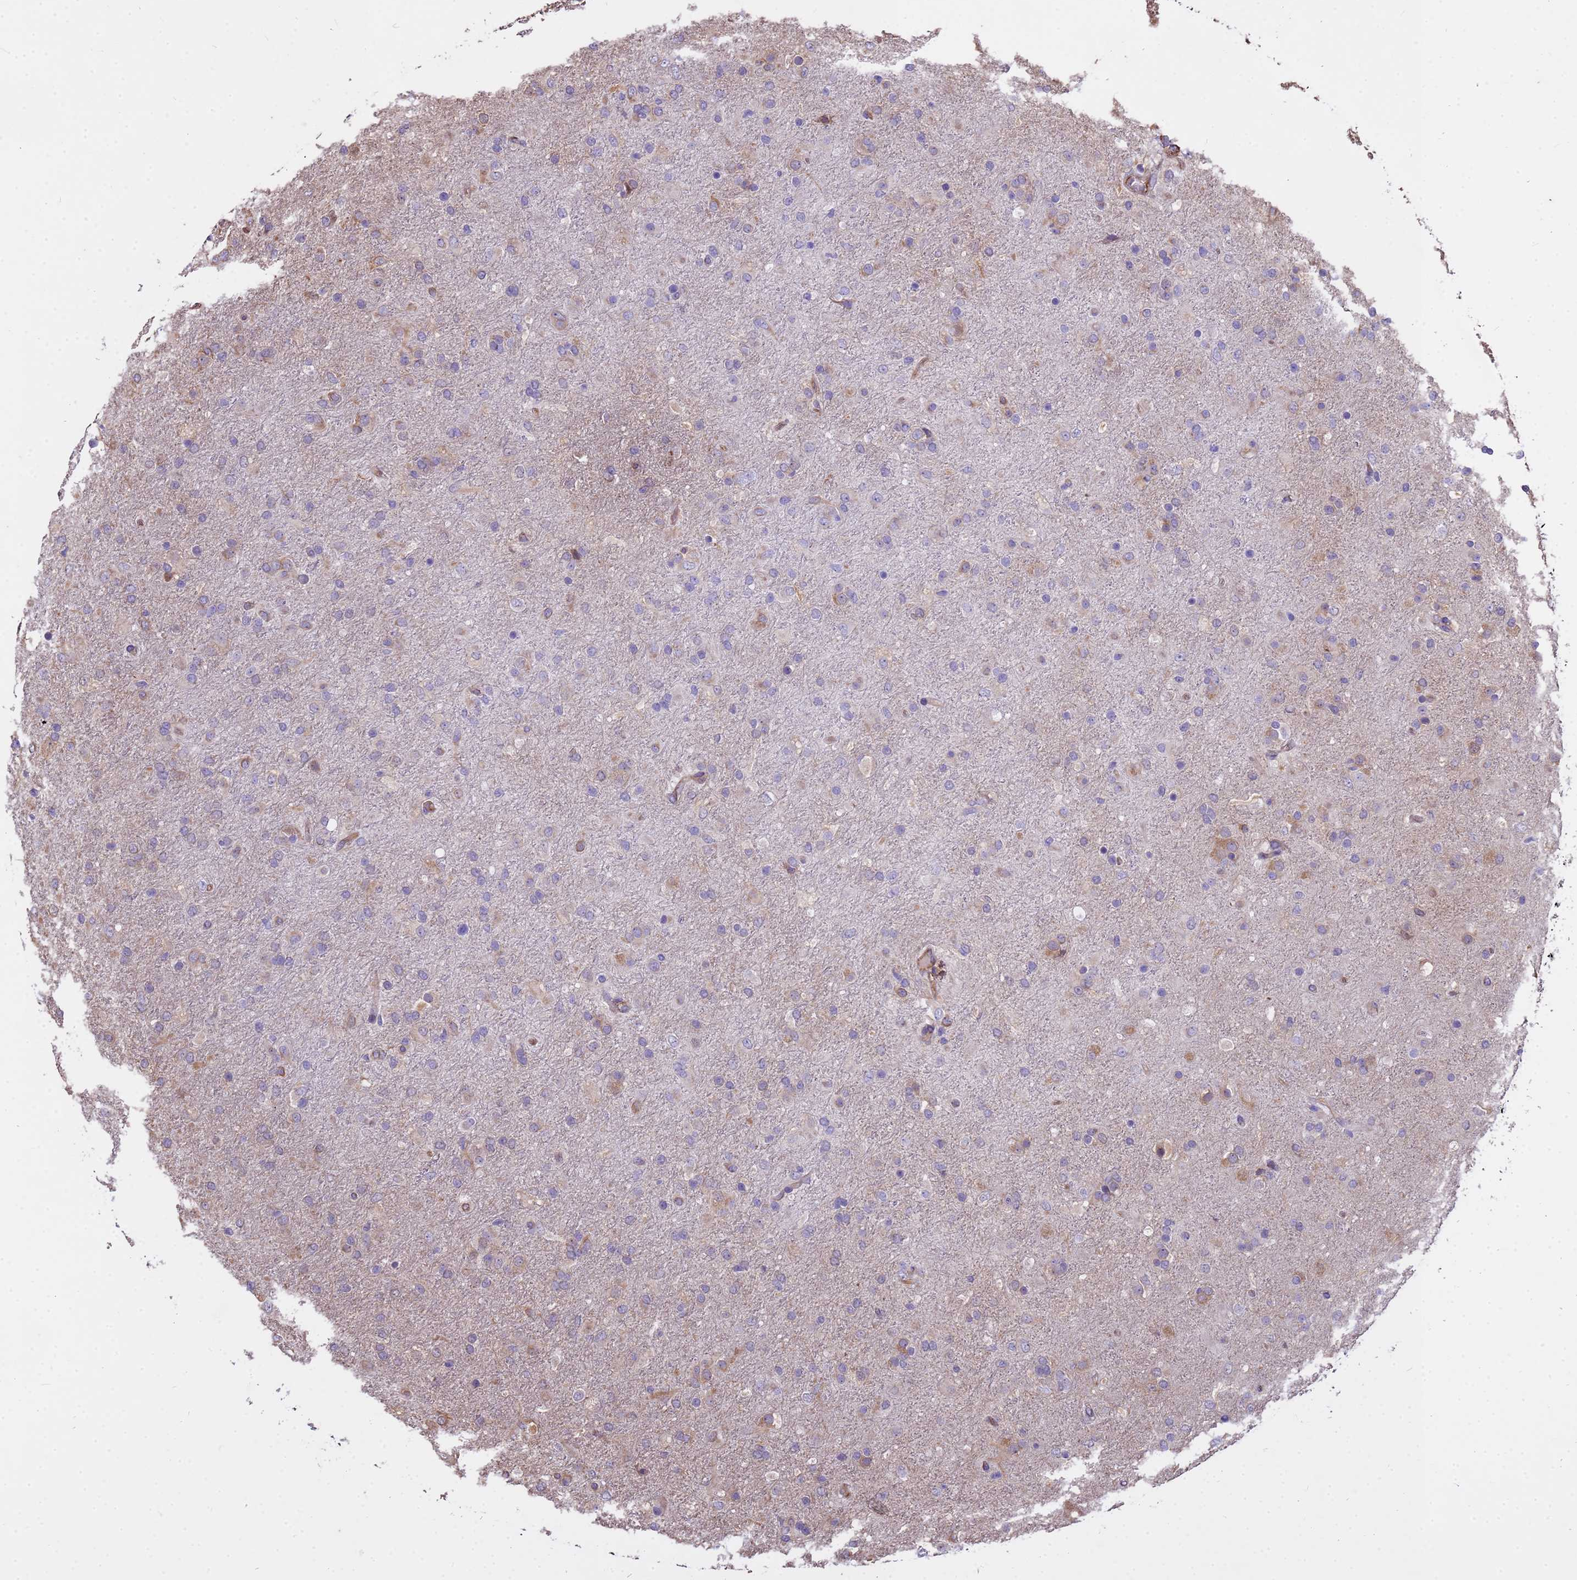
{"staining": {"intensity": "weak", "quantity": "<25%", "location": "cytoplasmic/membranous"}, "tissue": "glioma", "cell_type": "Tumor cells", "image_type": "cancer", "snomed": [{"axis": "morphology", "description": "Glioma, malignant, Low grade"}, {"axis": "topography", "description": "Brain"}], "caption": "Immunohistochemistry (IHC) of human glioma shows no positivity in tumor cells.", "gene": "TCEAL3", "patient": {"sex": "male", "age": 65}}